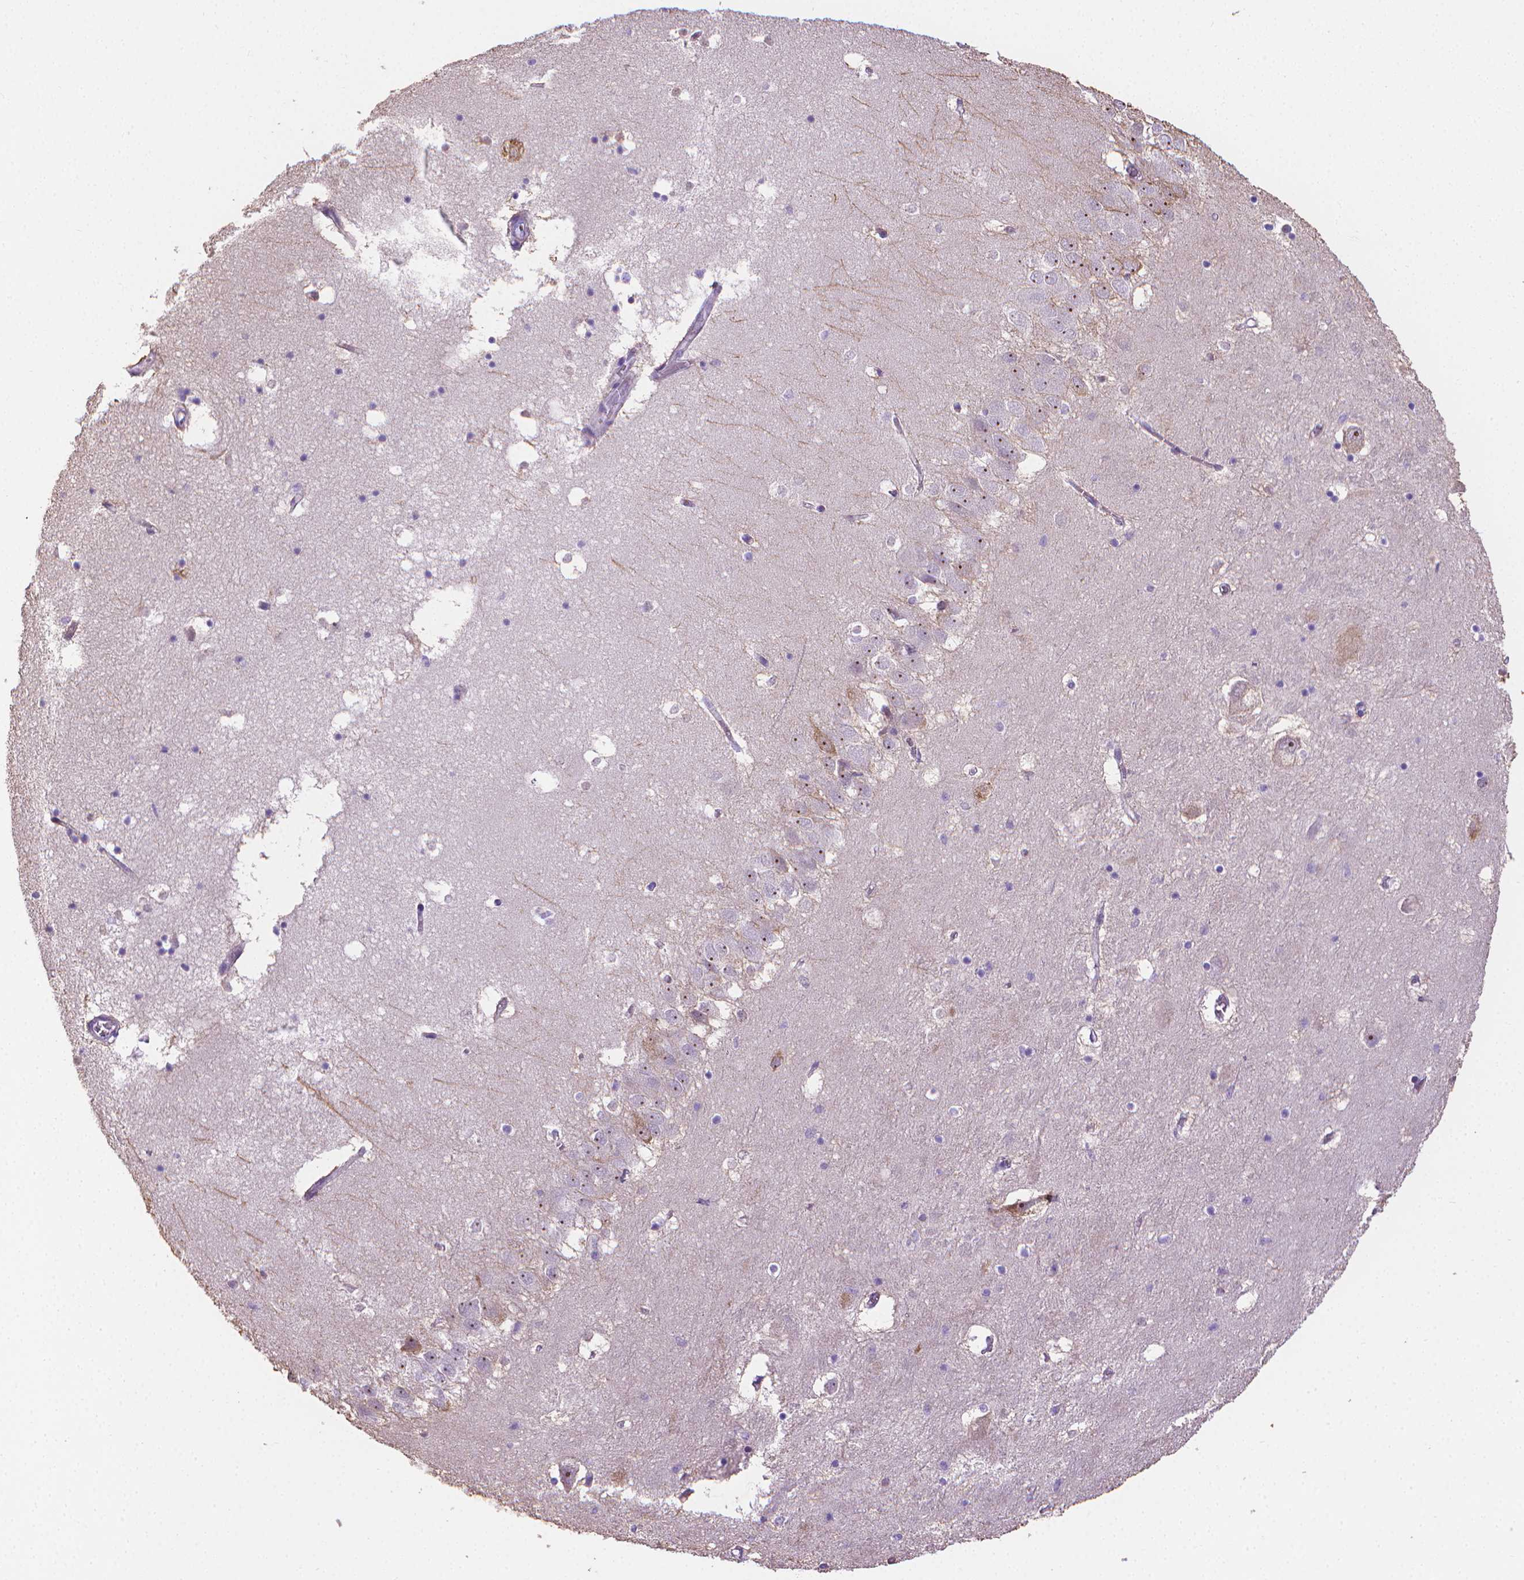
{"staining": {"intensity": "negative", "quantity": "none", "location": "none"}, "tissue": "hippocampus", "cell_type": "Glial cells", "image_type": "normal", "snomed": [{"axis": "morphology", "description": "Normal tissue, NOS"}, {"axis": "topography", "description": "Hippocampus"}], "caption": "IHC image of benign hippocampus: hippocampus stained with DAB reveals no significant protein expression in glial cells.", "gene": "PNMA2", "patient": {"sex": "male", "age": 58}}